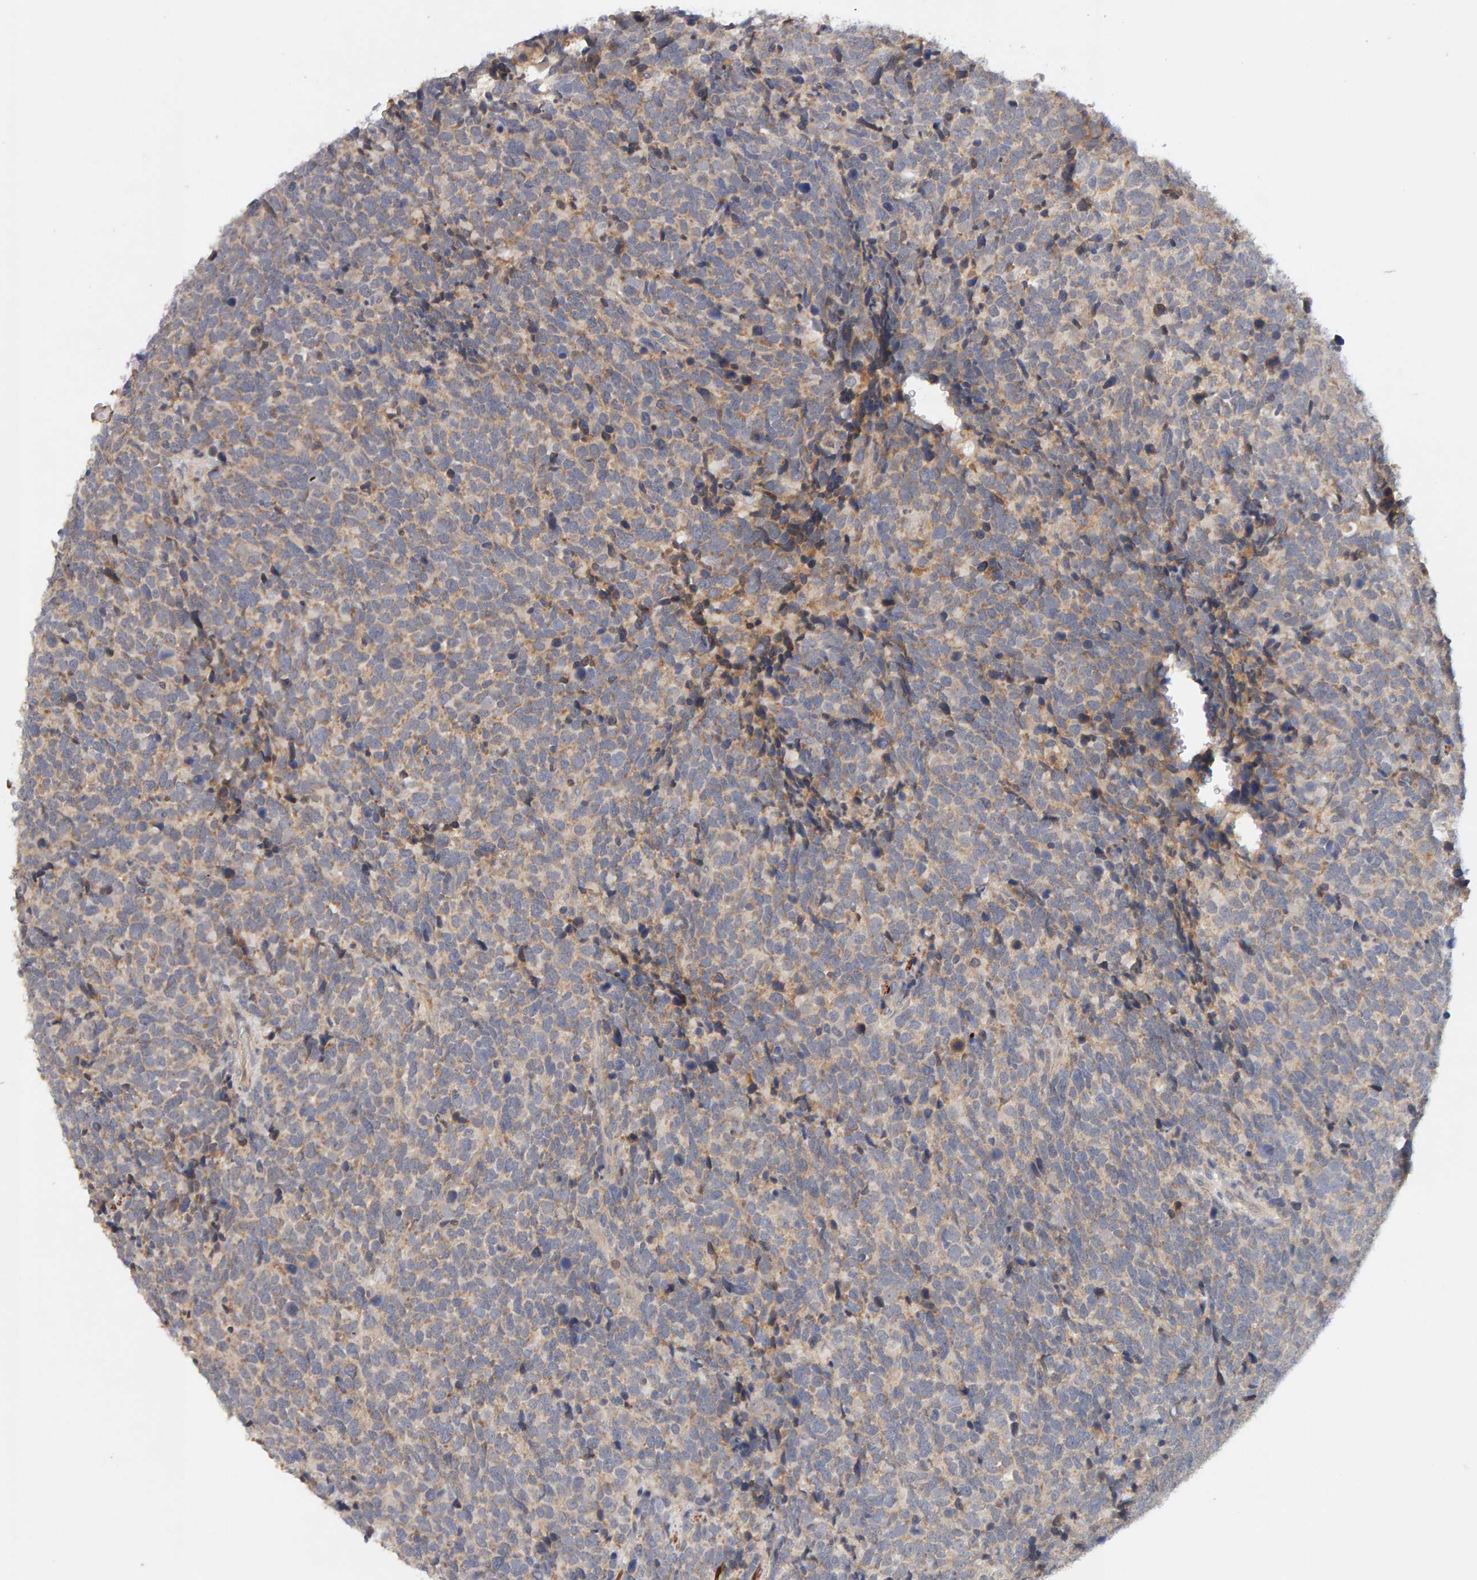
{"staining": {"intensity": "weak", "quantity": ">75%", "location": "cytoplasmic/membranous"}, "tissue": "urothelial cancer", "cell_type": "Tumor cells", "image_type": "cancer", "snomed": [{"axis": "morphology", "description": "Urothelial carcinoma, High grade"}, {"axis": "topography", "description": "Urinary bladder"}], "caption": "Protein staining of urothelial carcinoma (high-grade) tissue displays weak cytoplasmic/membranous staining in about >75% of tumor cells. The protein of interest is shown in brown color, while the nuclei are stained blue.", "gene": "NUDCD1", "patient": {"sex": "female", "age": 82}}